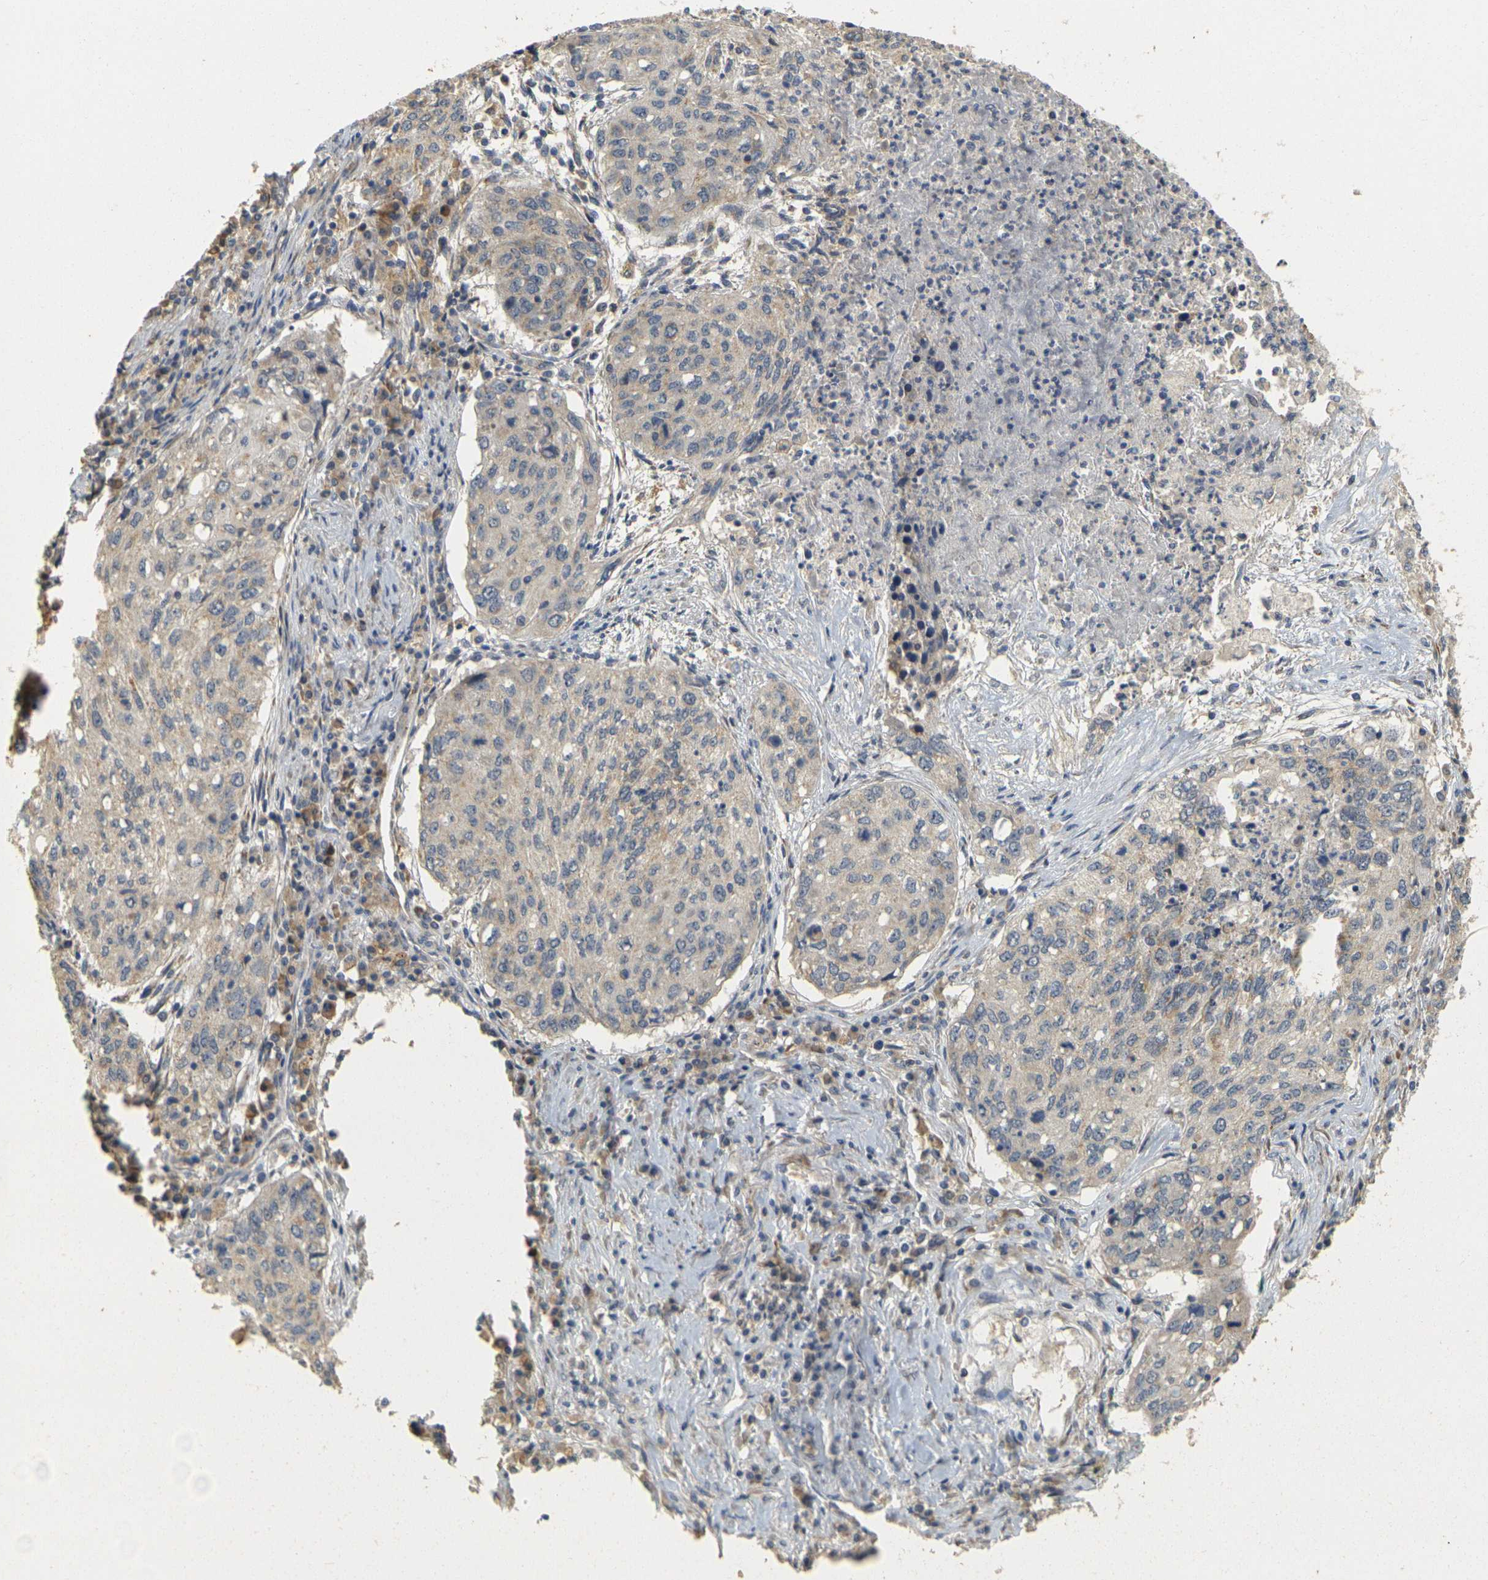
{"staining": {"intensity": "weak", "quantity": ">75%", "location": "cytoplasmic/membranous"}, "tissue": "lung cancer", "cell_type": "Tumor cells", "image_type": "cancer", "snomed": [{"axis": "morphology", "description": "Squamous cell carcinoma, NOS"}, {"axis": "topography", "description": "Lung"}], "caption": "IHC of human lung squamous cell carcinoma reveals low levels of weak cytoplasmic/membranous positivity in about >75% of tumor cells. (DAB (3,3'-diaminobenzidine) = brown stain, brightfield microscopy at high magnification).", "gene": "GDAP1", "patient": {"sex": "female", "age": 63}}